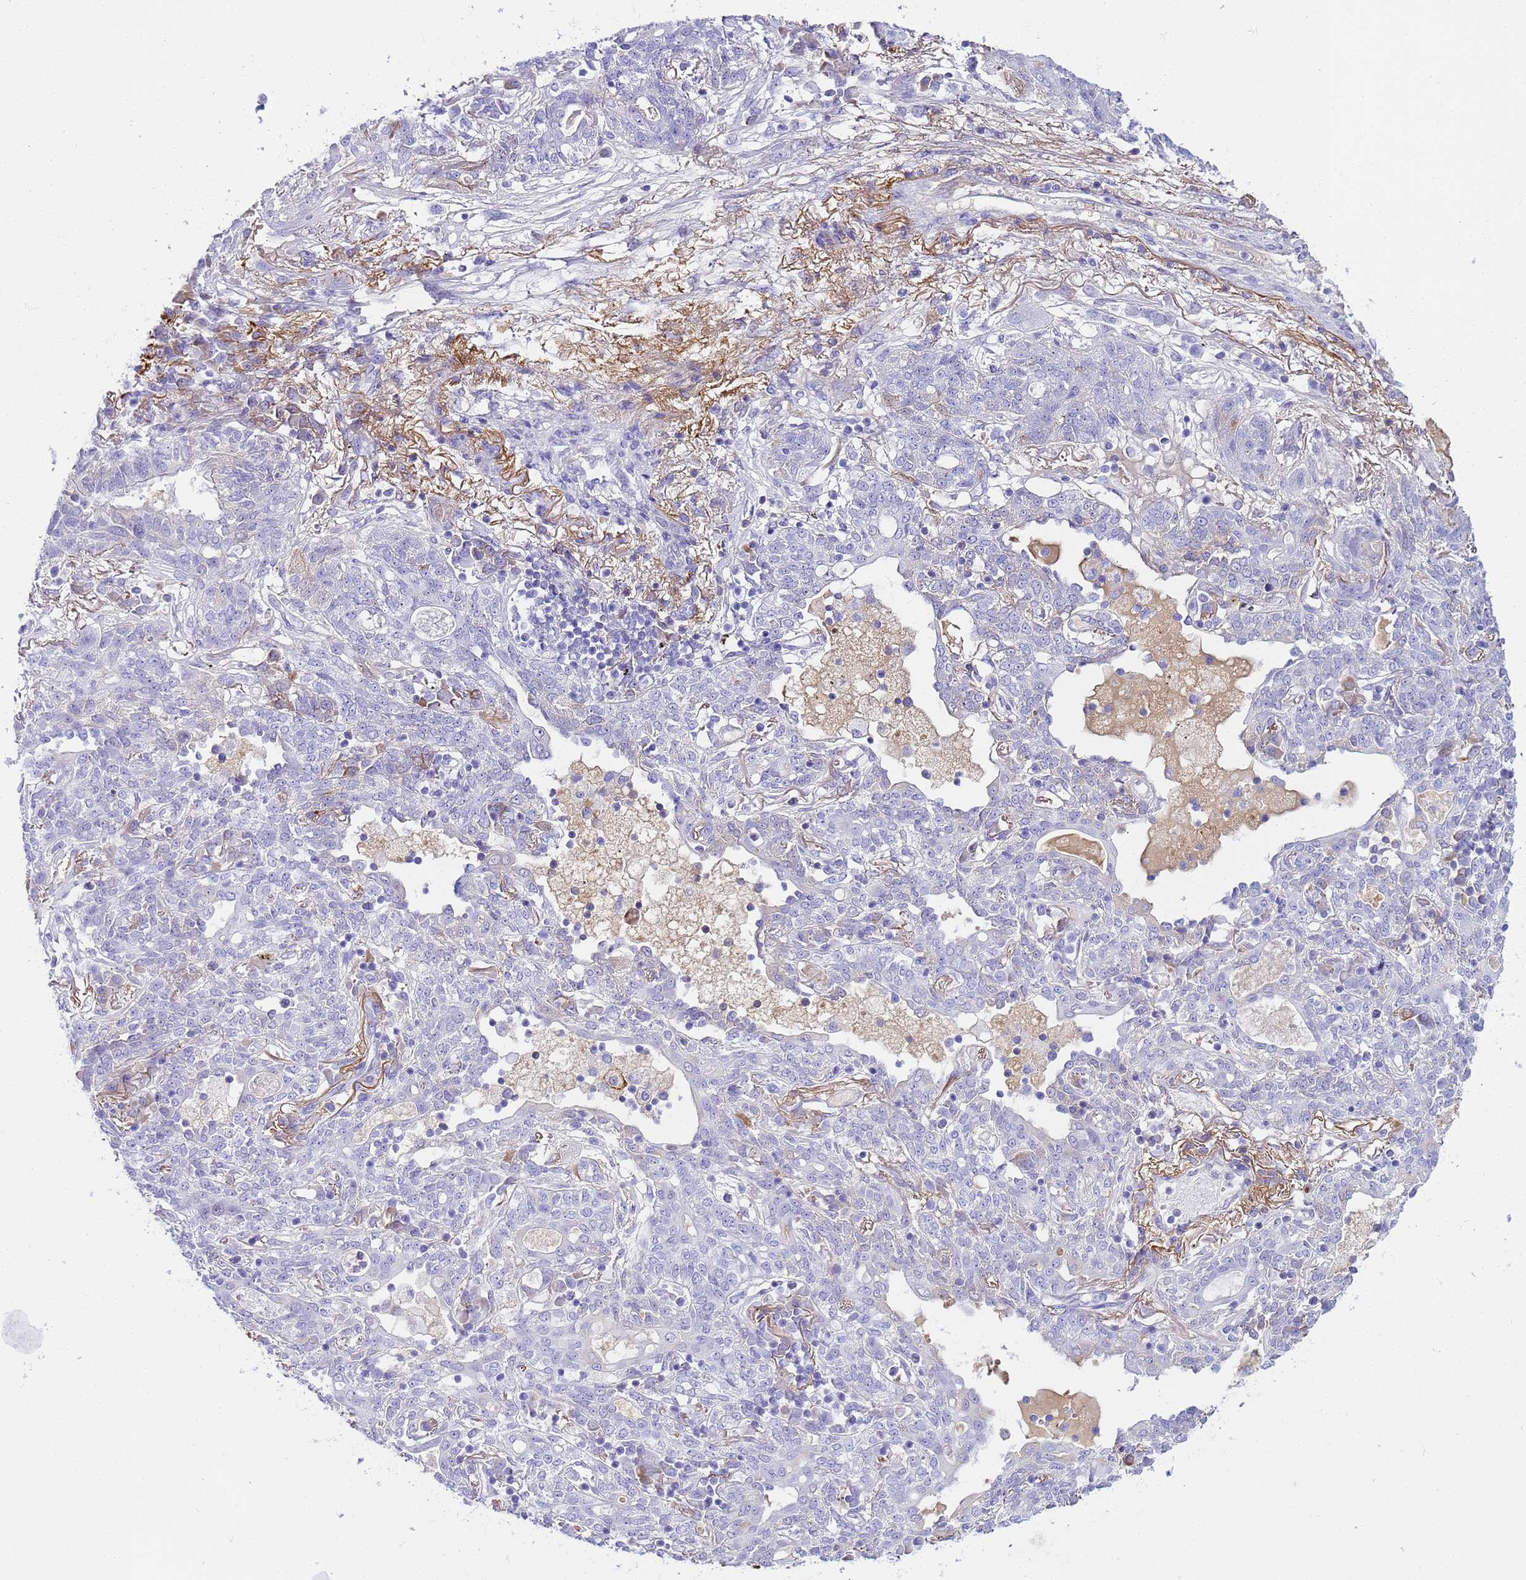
{"staining": {"intensity": "negative", "quantity": "none", "location": "none"}, "tissue": "lung cancer", "cell_type": "Tumor cells", "image_type": "cancer", "snomed": [{"axis": "morphology", "description": "Squamous cell carcinoma, NOS"}, {"axis": "topography", "description": "Lung"}], "caption": "Tumor cells are negative for protein expression in human squamous cell carcinoma (lung).", "gene": "CFHR2", "patient": {"sex": "female", "age": 70}}